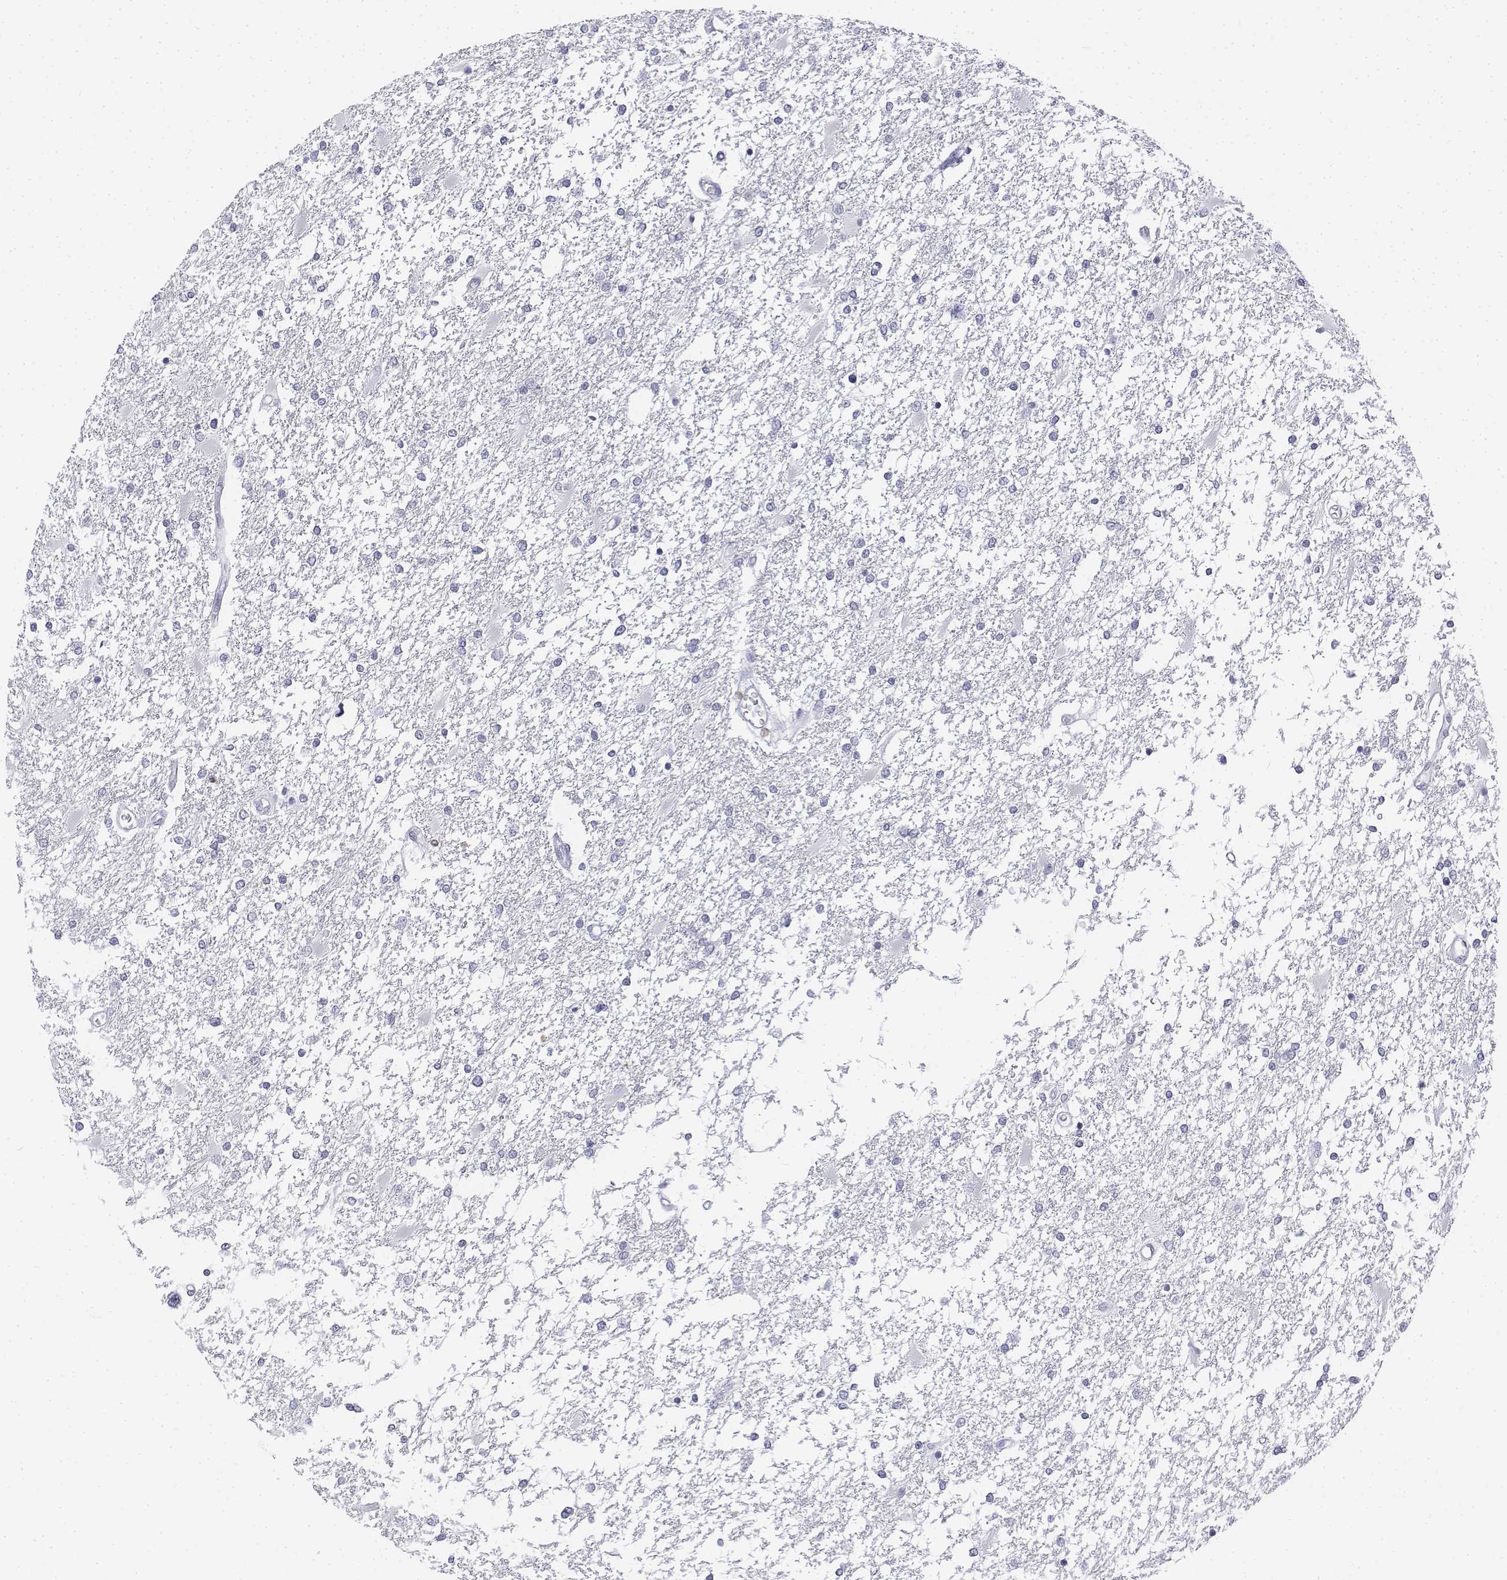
{"staining": {"intensity": "negative", "quantity": "none", "location": "none"}, "tissue": "glioma", "cell_type": "Tumor cells", "image_type": "cancer", "snomed": [{"axis": "morphology", "description": "Glioma, malignant, High grade"}, {"axis": "topography", "description": "Cerebral cortex"}], "caption": "An immunohistochemistry (IHC) histopathology image of high-grade glioma (malignant) is shown. There is no staining in tumor cells of high-grade glioma (malignant).", "gene": "CD3E", "patient": {"sex": "male", "age": 79}}